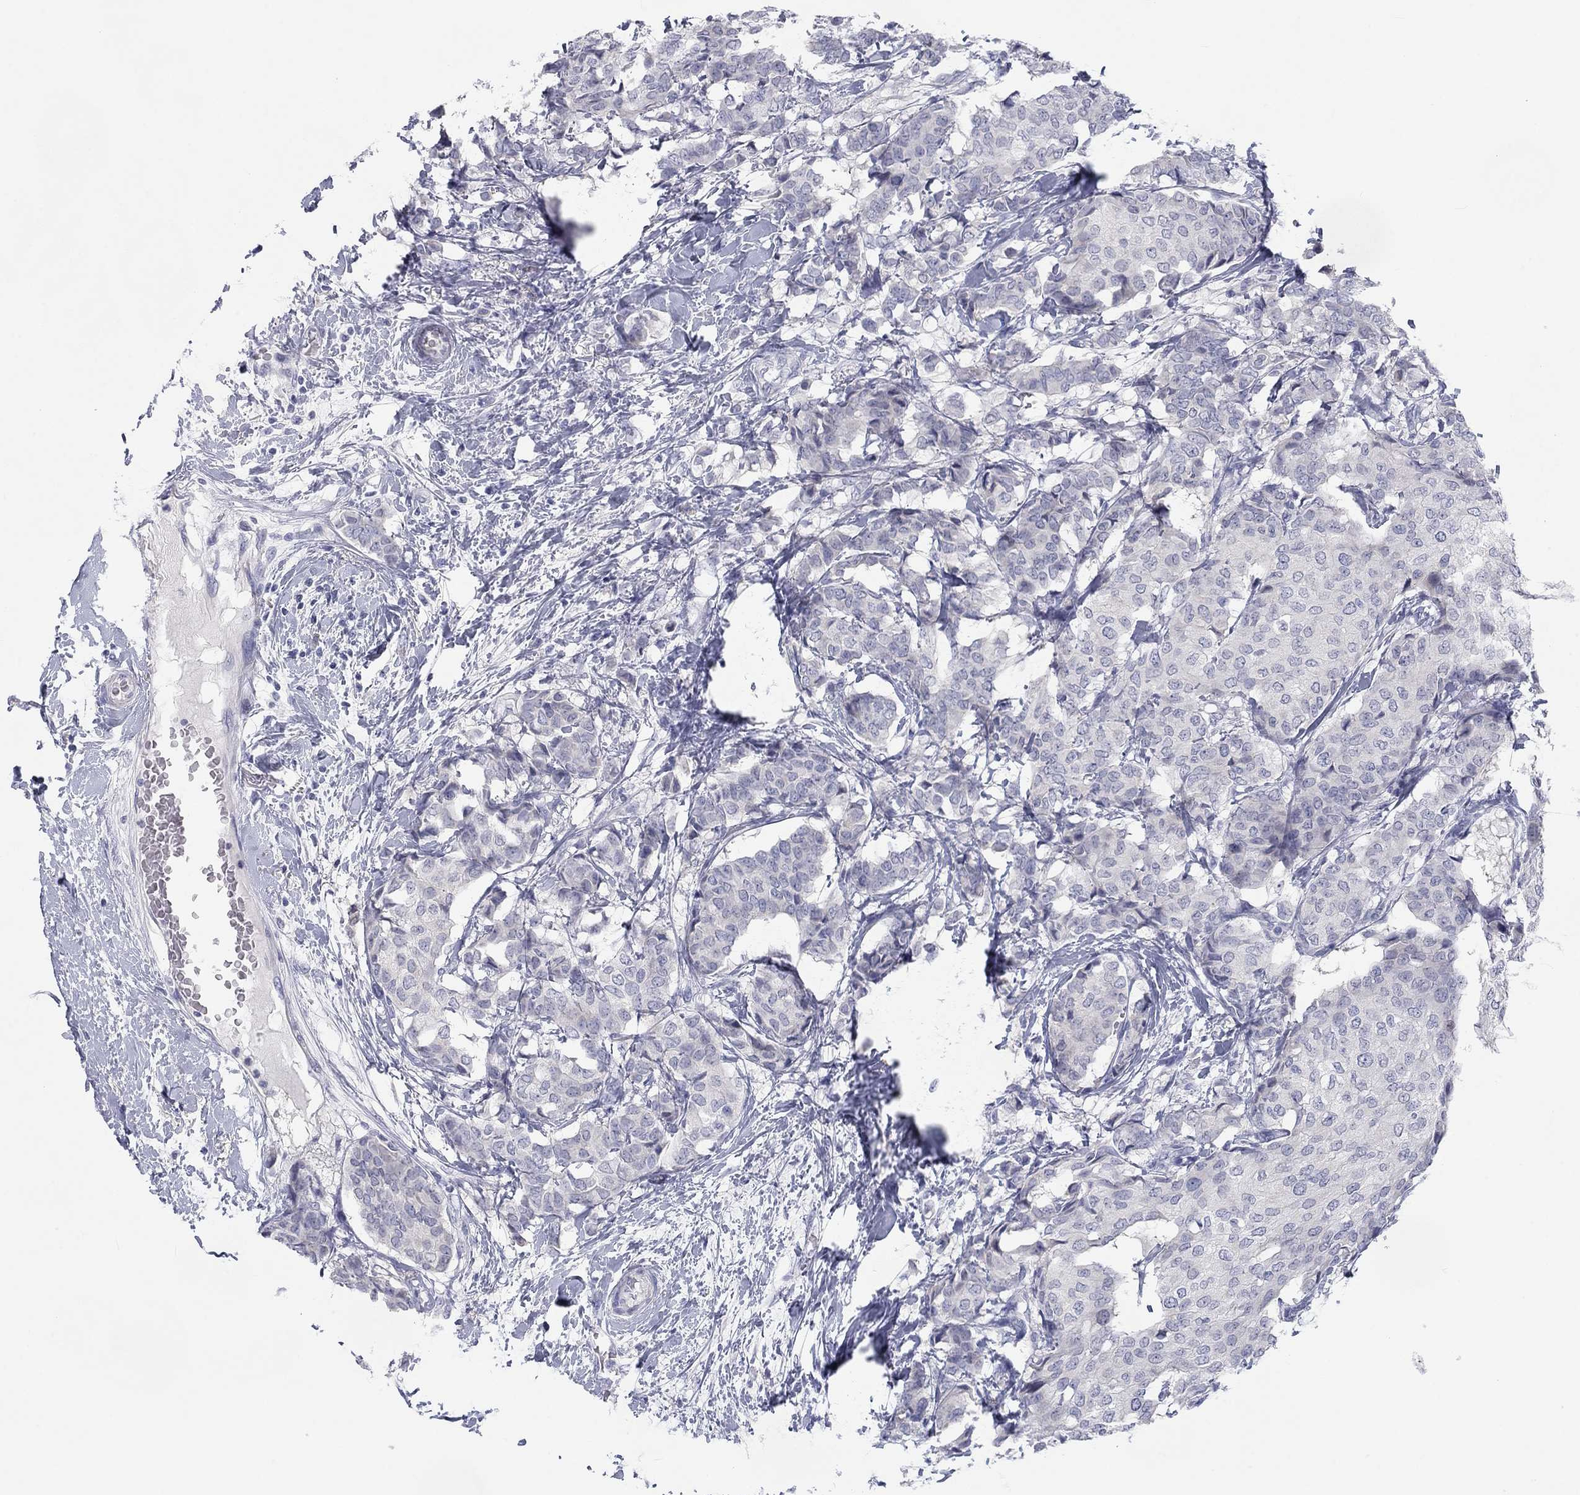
{"staining": {"intensity": "negative", "quantity": "none", "location": "none"}, "tissue": "breast cancer", "cell_type": "Tumor cells", "image_type": "cancer", "snomed": [{"axis": "morphology", "description": "Duct carcinoma"}, {"axis": "topography", "description": "Breast"}], "caption": "Tumor cells are negative for protein expression in human breast cancer (infiltrating ductal carcinoma).", "gene": "CALB1", "patient": {"sex": "female", "age": 75}}